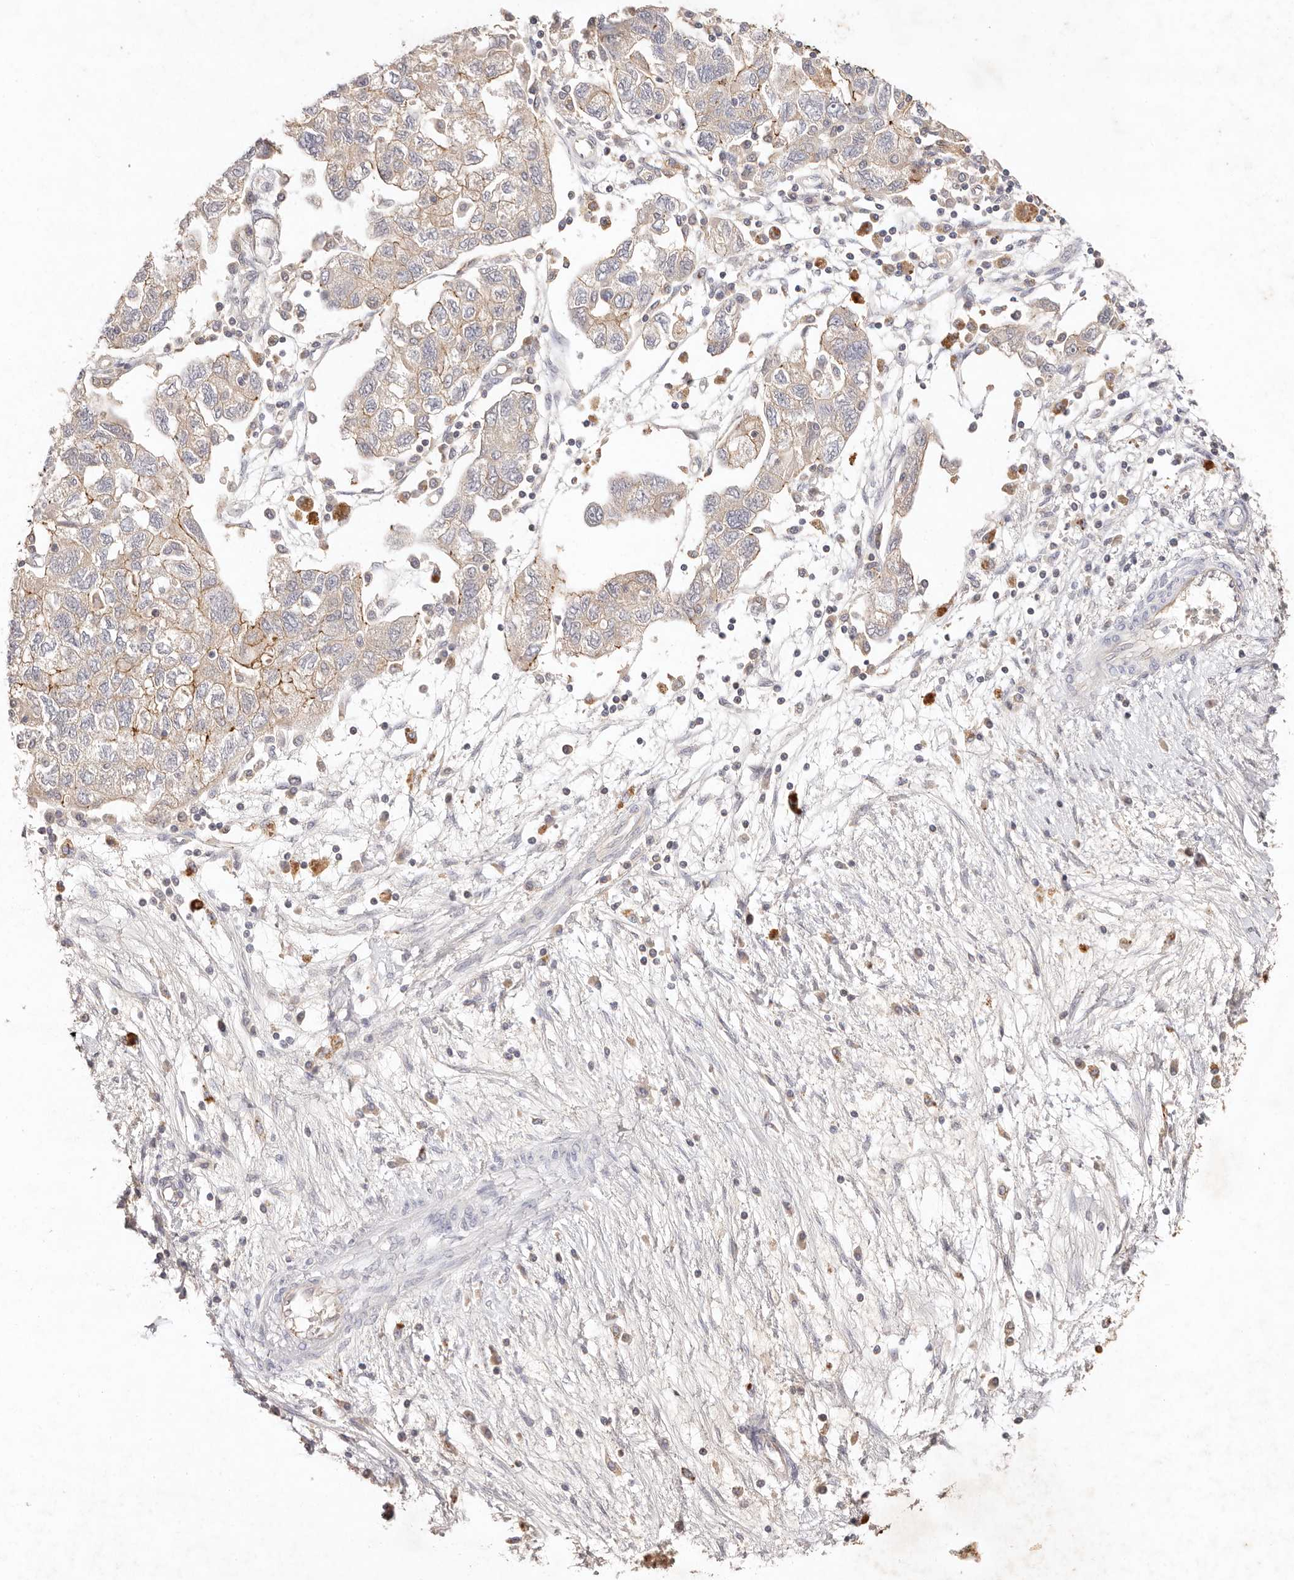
{"staining": {"intensity": "weak", "quantity": "25%-75%", "location": "cytoplasmic/membranous"}, "tissue": "ovarian cancer", "cell_type": "Tumor cells", "image_type": "cancer", "snomed": [{"axis": "morphology", "description": "Carcinoma, NOS"}, {"axis": "morphology", "description": "Cystadenocarcinoma, serous, NOS"}, {"axis": "topography", "description": "Ovary"}], "caption": "This histopathology image displays immunohistochemistry staining of human ovarian cancer (serous cystadenocarcinoma), with low weak cytoplasmic/membranous staining in about 25%-75% of tumor cells.", "gene": "CXADR", "patient": {"sex": "female", "age": 69}}